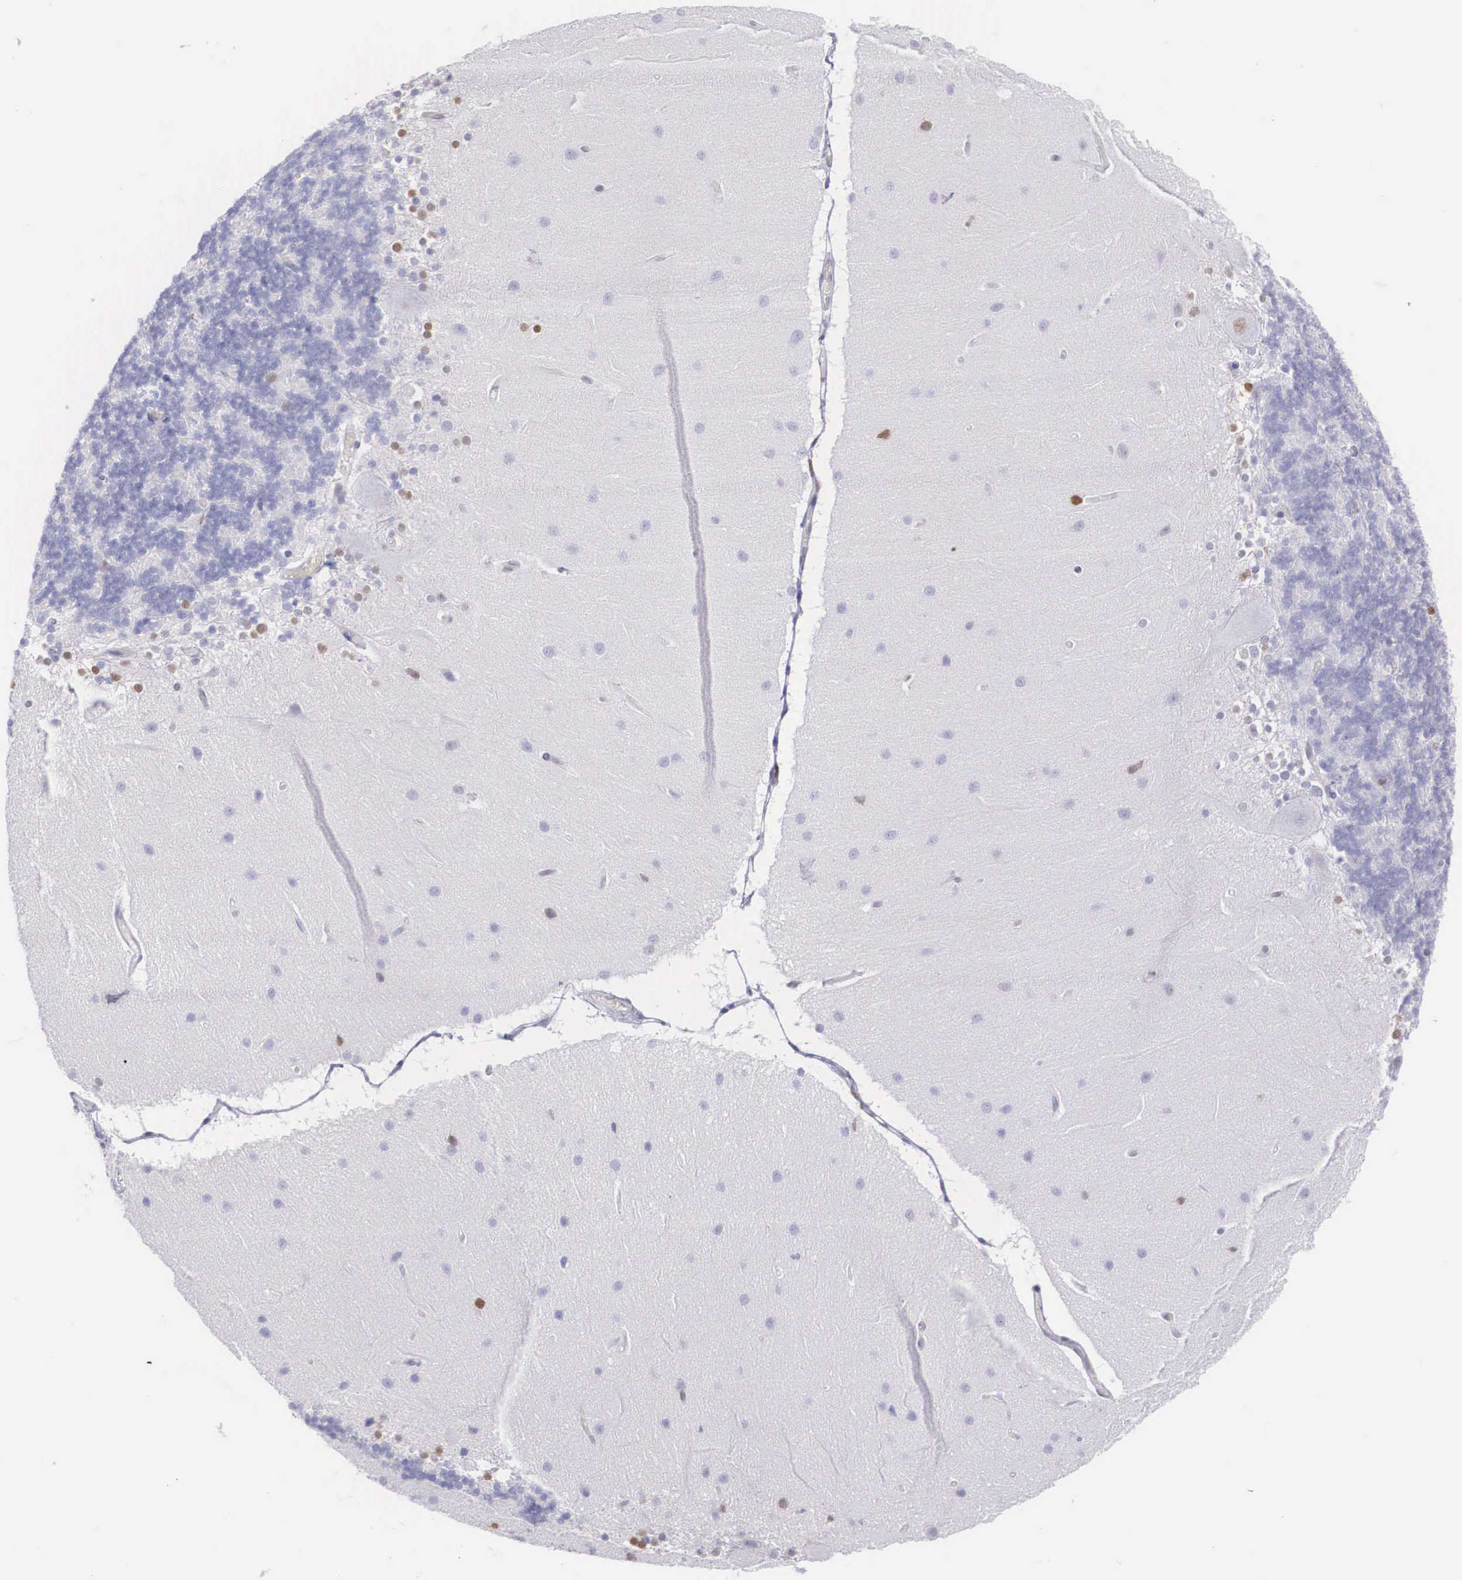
{"staining": {"intensity": "moderate", "quantity": "<25%", "location": "nuclear"}, "tissue": "cerebellum", "cell_type": "Cells in granular layer", "image_type": "normal", "snomed": [{"axis": "morphology", "description": "Normal tissue, NOS"}, {"axis": "topography", "description": "Cerebellum"}], "caption": "This photomicrograph exhibits immunohistochemistry staining of benign human cerebellum, with low moderate nuclear positivity in about <25% of cells in granular layer.", "gene": "HMGN5", "patient": {"sex": "female", "age": 54}}